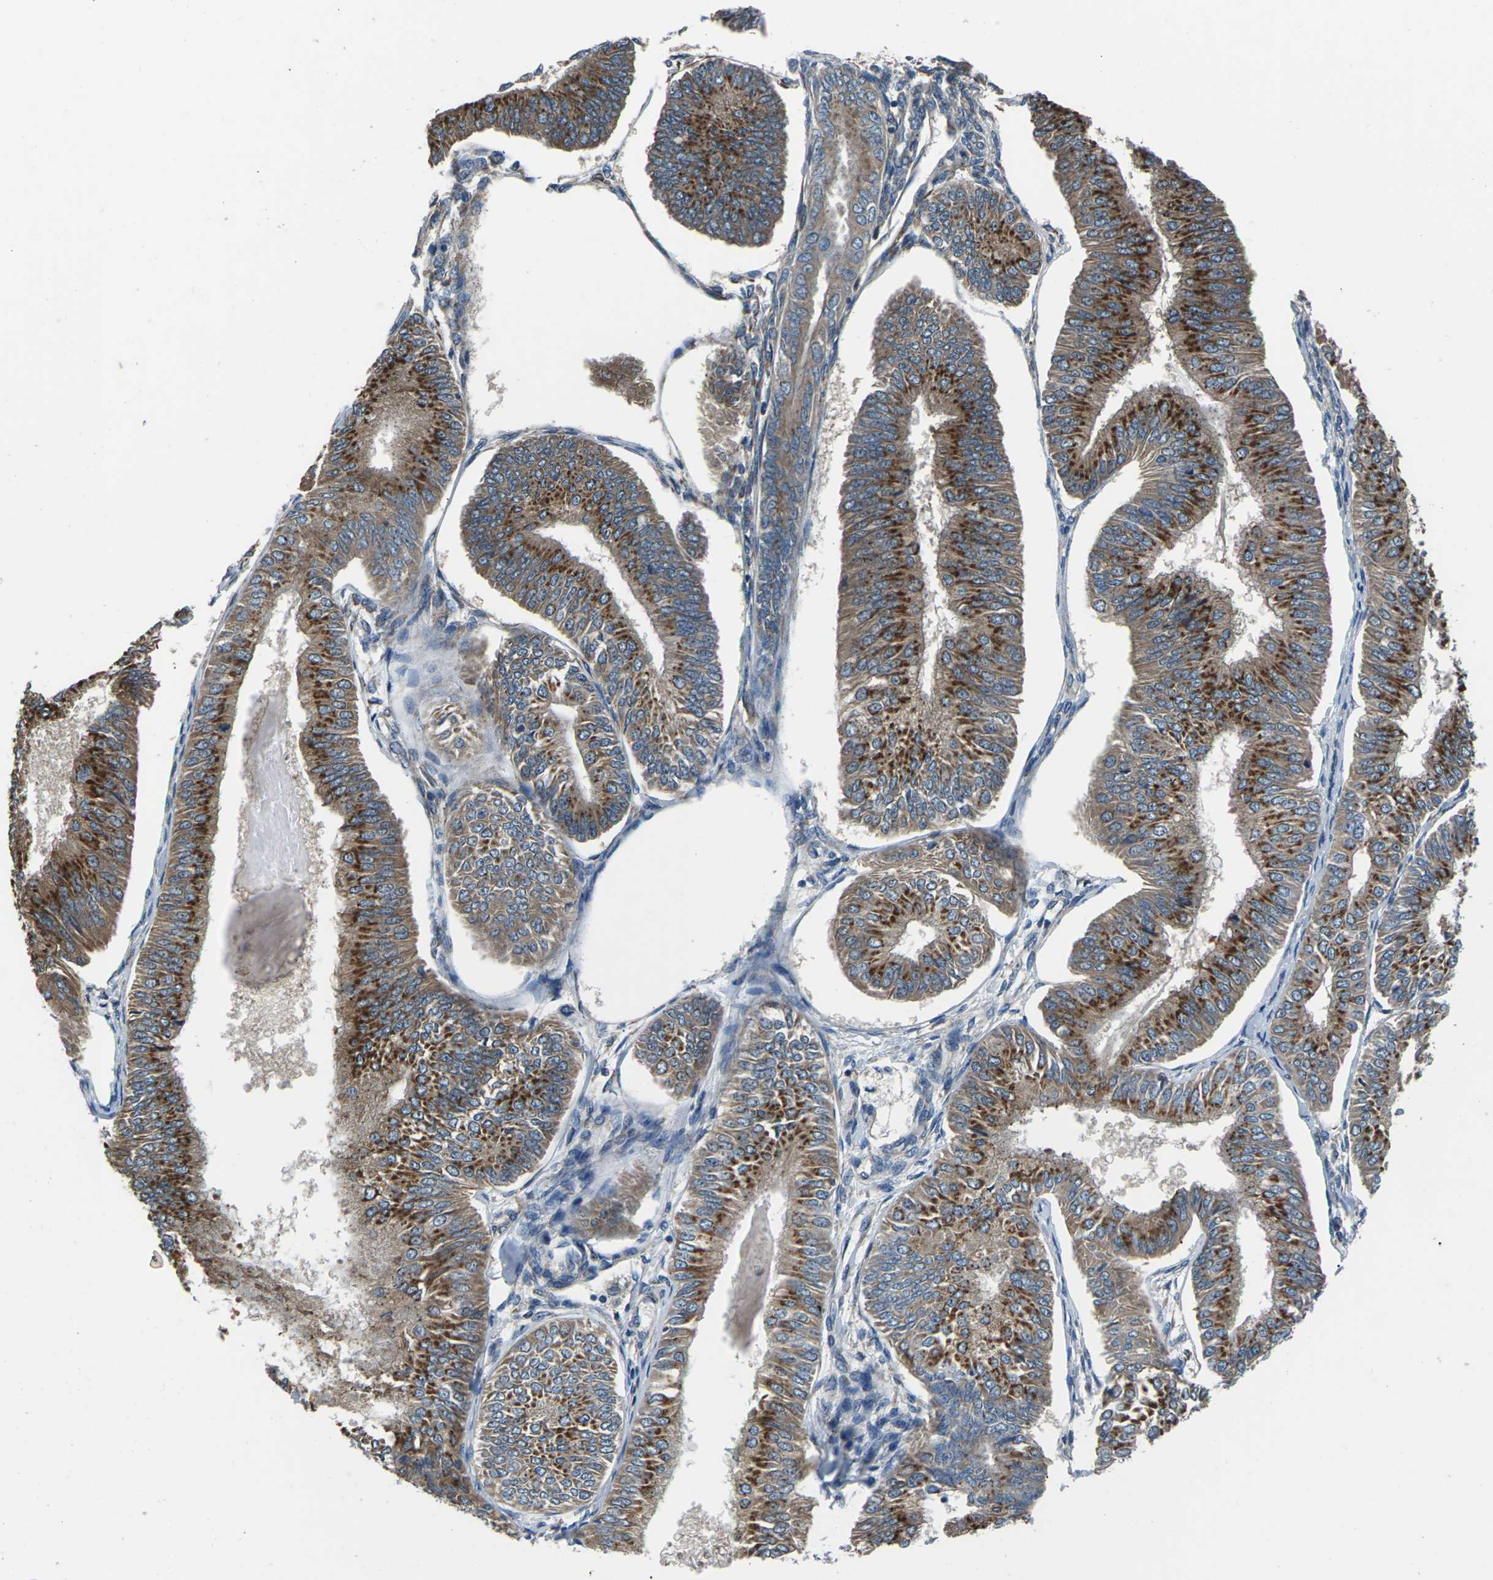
{"staining": {"intensity": "strong", "quantity": ">75%", "location": "cytoplasmic/membranous"}, "tissue": "endometrial cancer", "cell_type": "Tumor cells", "image_type": "cancer", "snomed": [{"axis": "morphology", "description": "Adenocarcinoma, NOS"}, {"axis": "topography", "description": "Endometrium"}], "caption": "Brown immunohistochemical staining in endometrial adenocarcinoma exhibits strong cytoplasmic/membranous staining in approximately >75% of tumor cells. The protein of interest is stained brown, and the nuclei are stained in blue (DAB IHC with brightfield microscopy, high magnification).", "gene": "GABRP", "patient": {"sex": "female", "age": 58}}